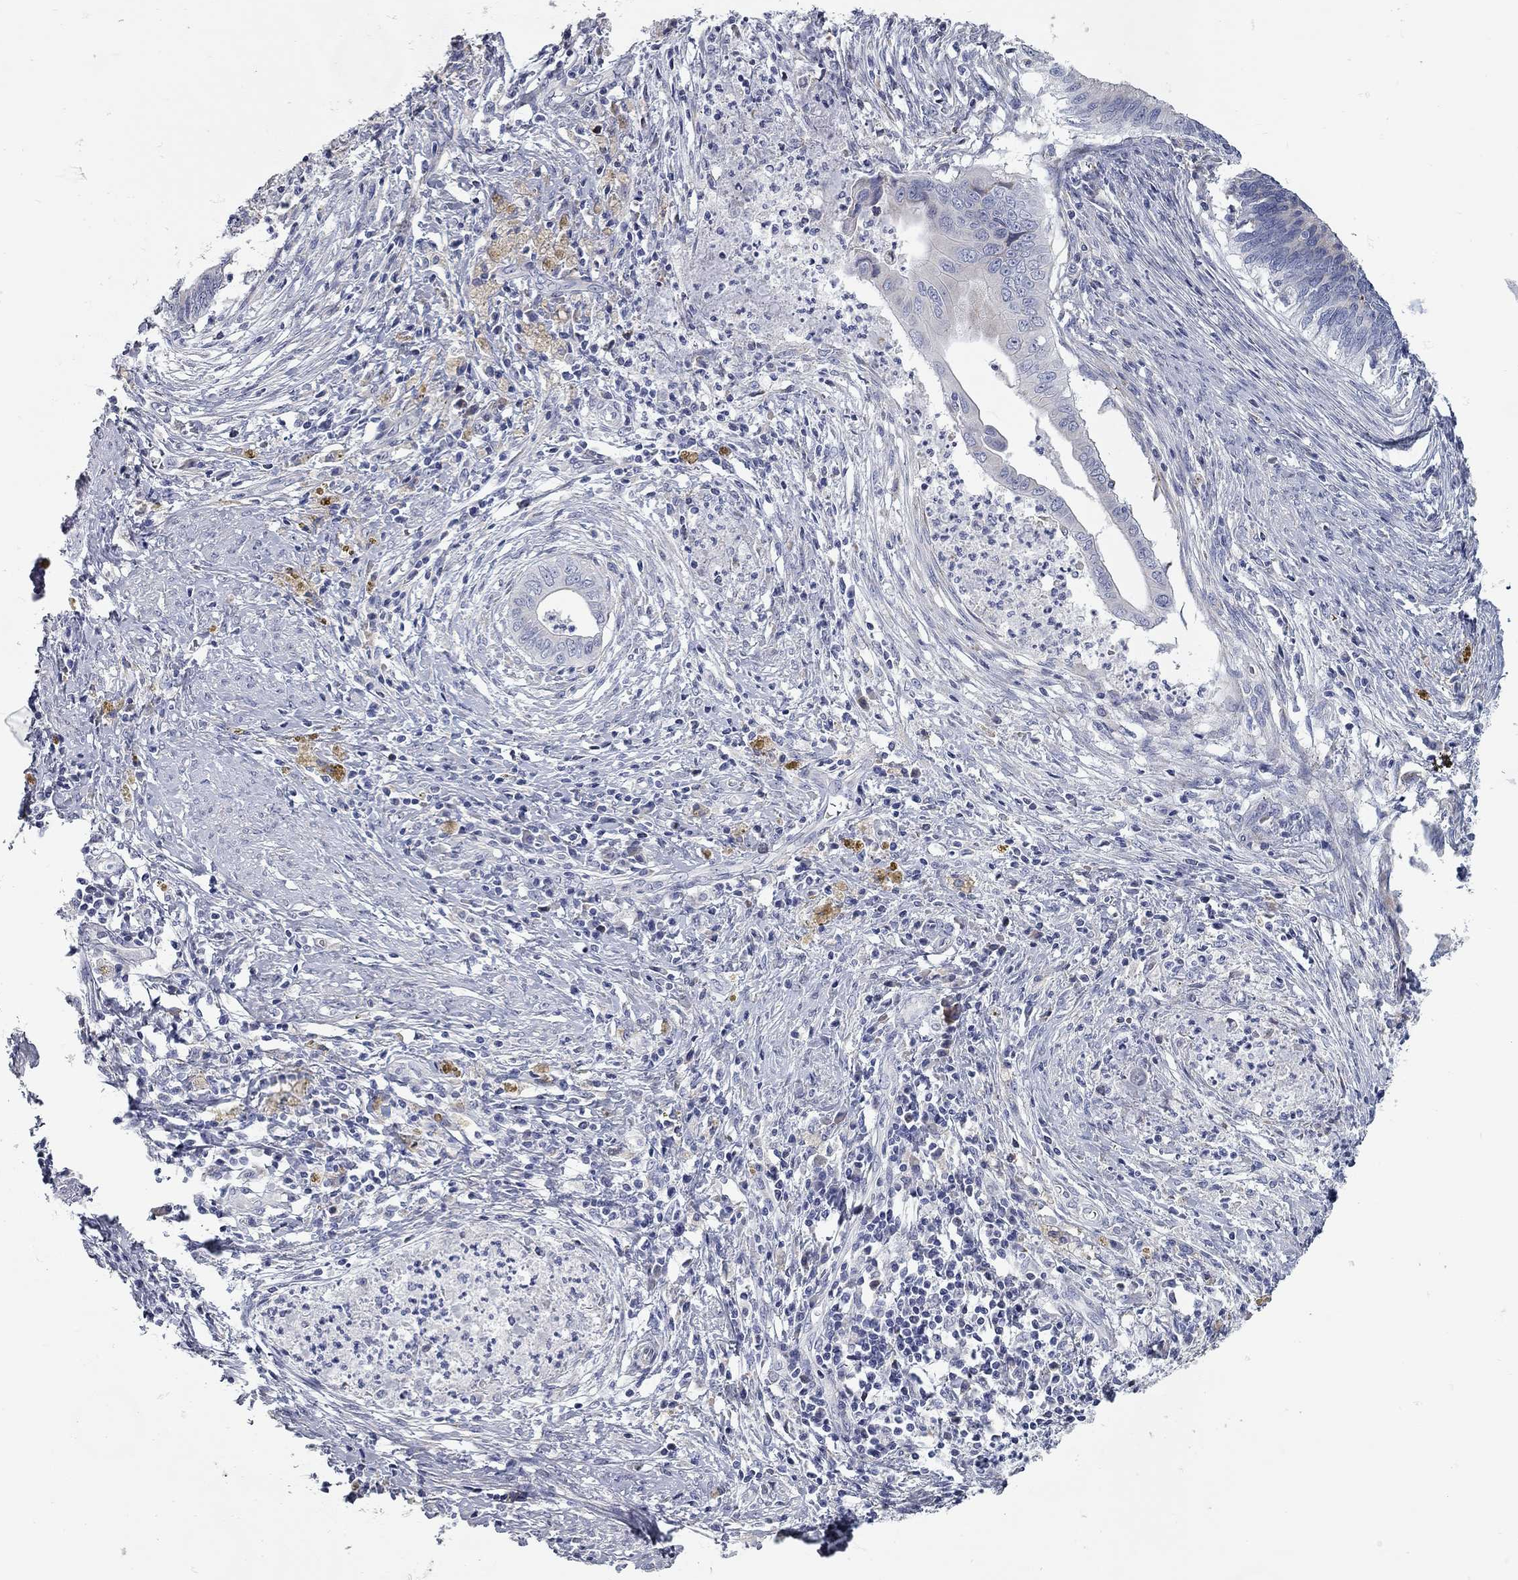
{"staining": {"intensity": "moderate", "quantity": "<25%", "location": "cytoplasmic/membranous"}, "tissue": "cervical cancer", "cell_type": "Tumor cells", "image_type": "cancer", "snomed": [{"axis": "morphology", "description": "Adenocarcinoma, NOS"}, {"axis": "topography", "description": "Cervix"}], "caption": "Immunohistochemistry (IHC) of cervical adenocarcinoma exhibits low levels of moderate cytoplasmic/membranous positivity in about <25% of tumor cells.", "gene": "XAGE2", "patient": {"sex": "female", "age": 42}}